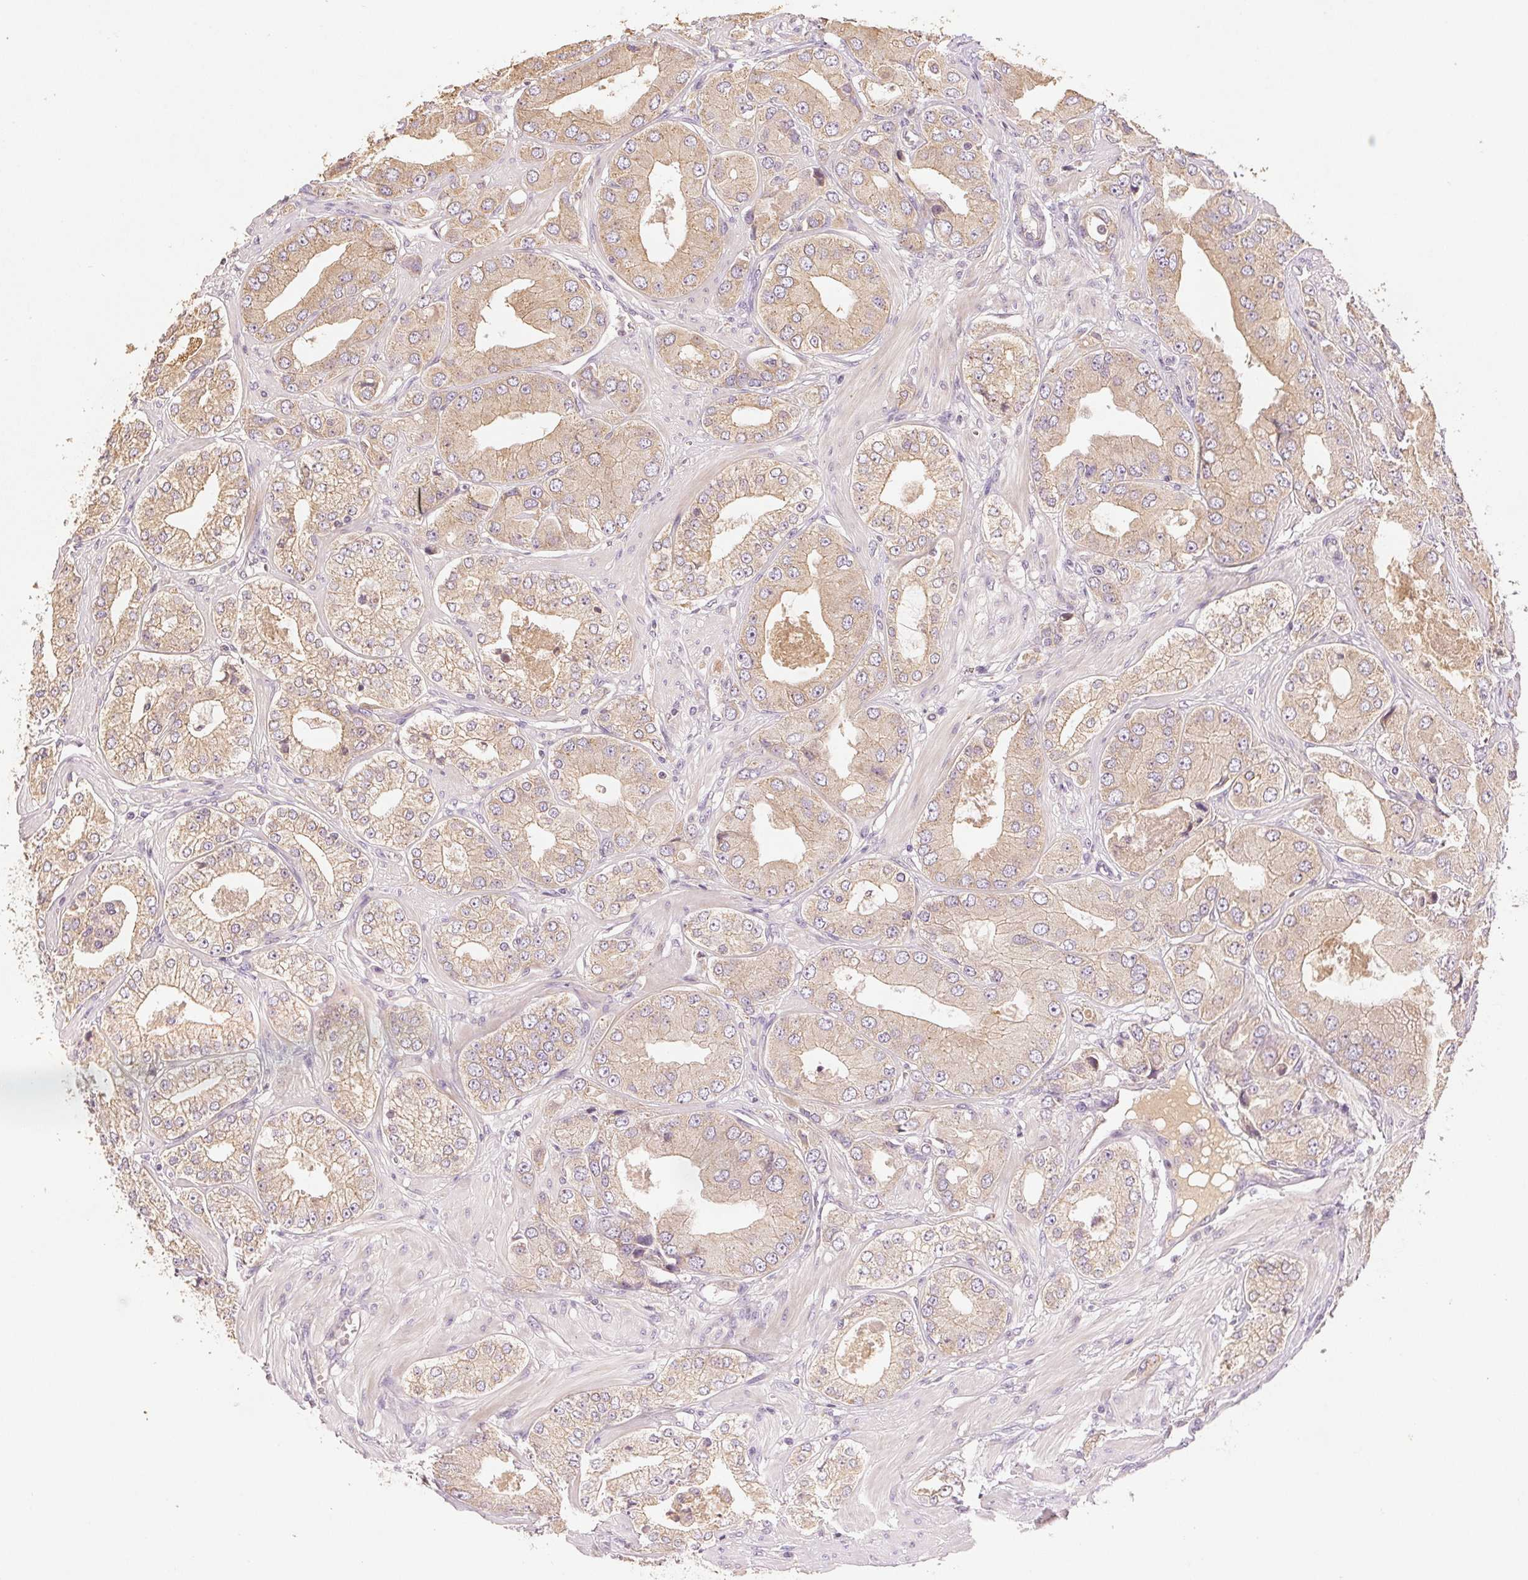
{"staining": {"intensity": "weak", "quantity": ">75%", "location": "cytoplasmic/membranous"}, "tissue": "prostate cancer", "cell_type": "Tumor cells", "image_type": "cancer", "snomed": [{"axis": "morphology", "description": "Adenocarcinoma, Low grade"}, {"axis": "topography", "description": "Prostate"}], "caption": "Human adenocarcinoma (low-grade) (prostate) stained for a protein (brown) demonstrates weak cytoplasmic/membranous positive expression in approximately >75% of tumor cells.", "gene": "YIF1B", "patient": {"sex": "male", "age": 60}}